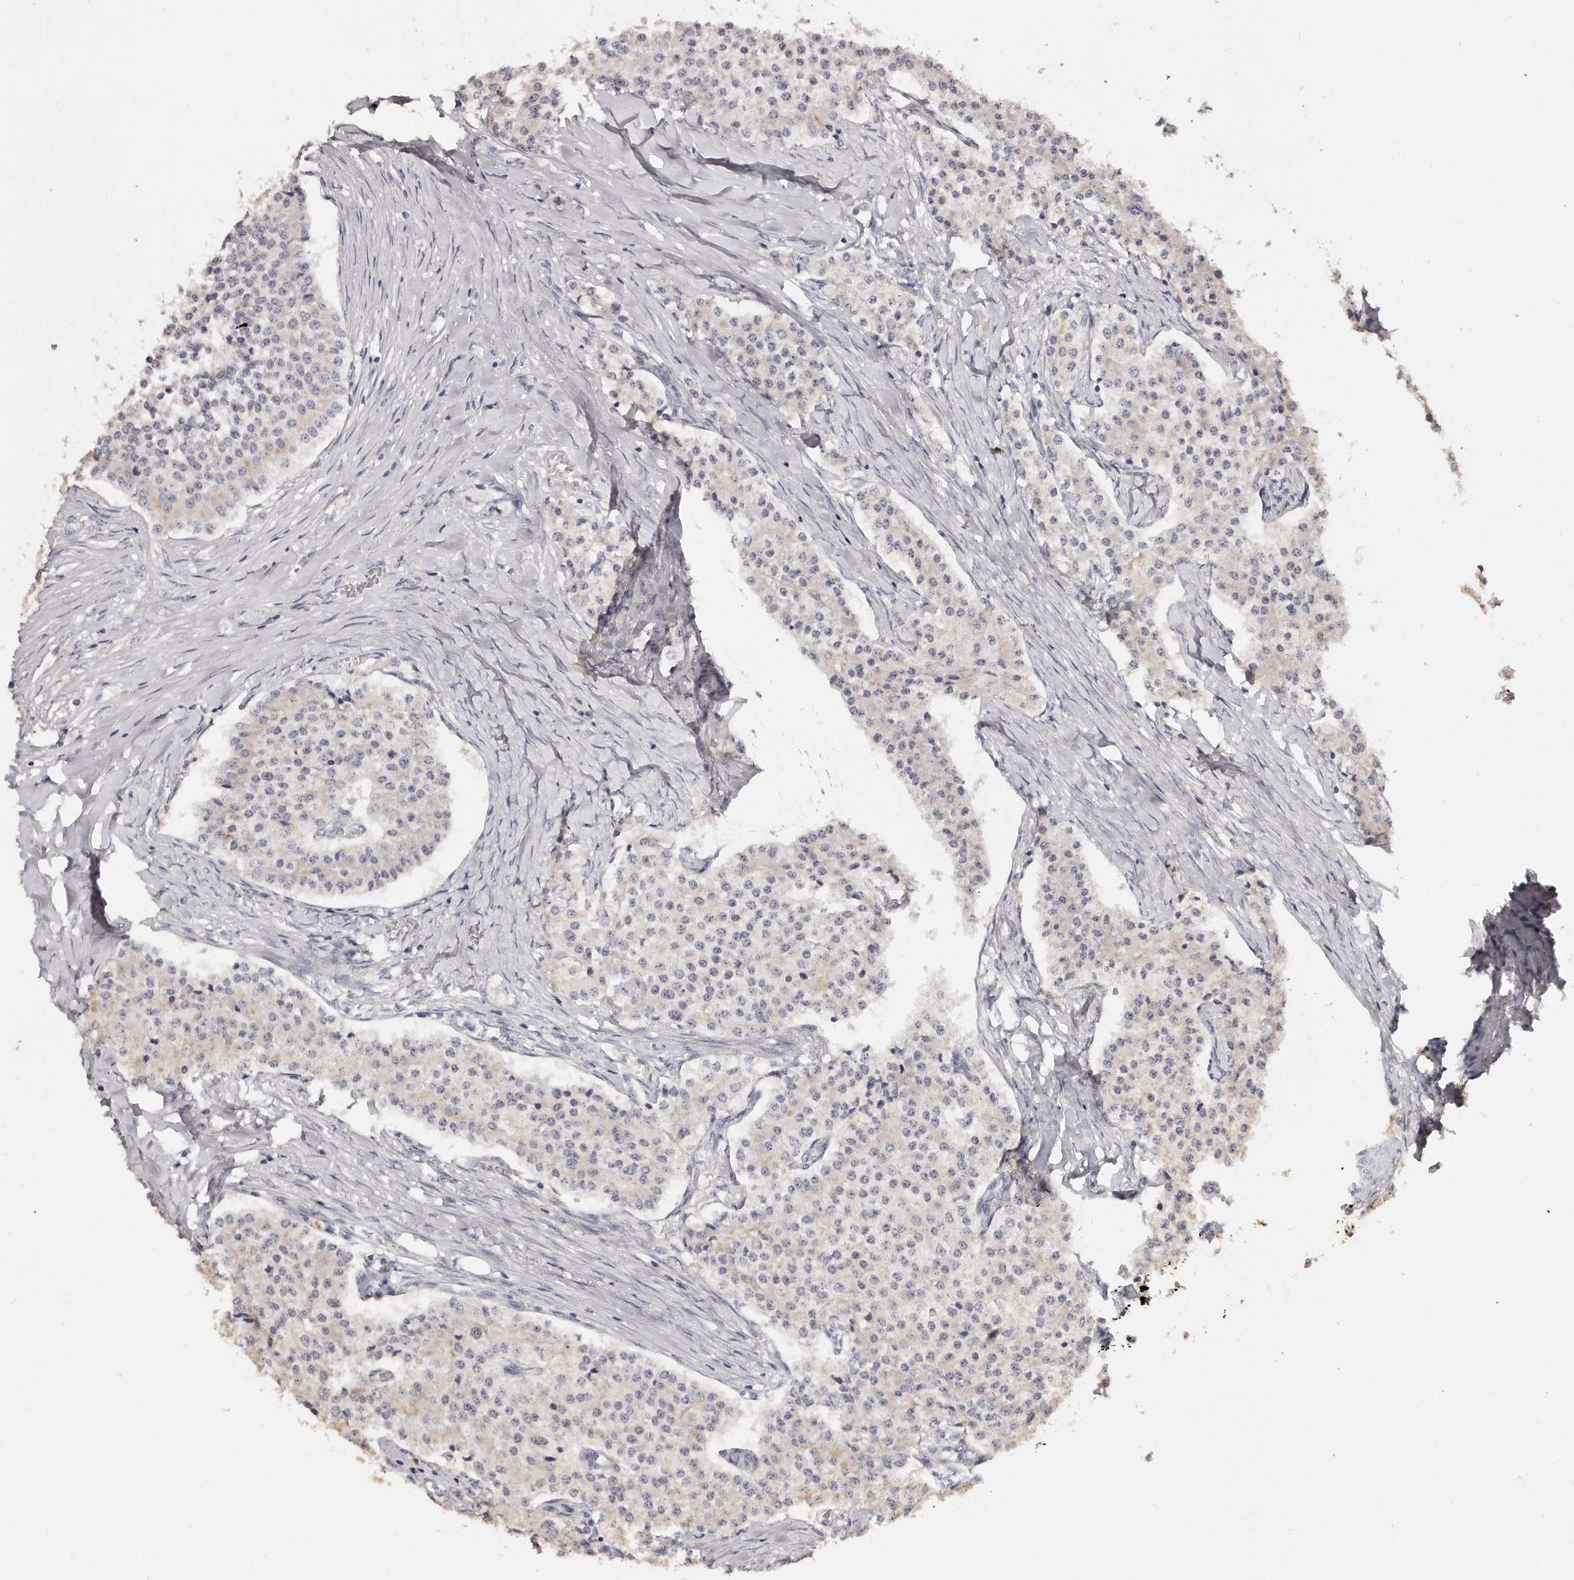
{"staining": {"intensity": "negative", "quantity": "none", "location": "none"}, "tissue": "carcinoid", "cell_type": "Tumor cells", "image_type": "cancer", "snomed": [{"axis": "morphology", "description": "Carcinoid, malignant, NOS"}, {"axis": "topography", "description": "Colon"}], "caption": "Carcinoid was stained to show a protein in brown. There is no significant expression in tumor cells. (DAB (3,3'-diaminobenzidine) immunohistochemistry, high magnification).", "gene": "ZYG11A", "patient": {"sex": "female", "age": 52}}